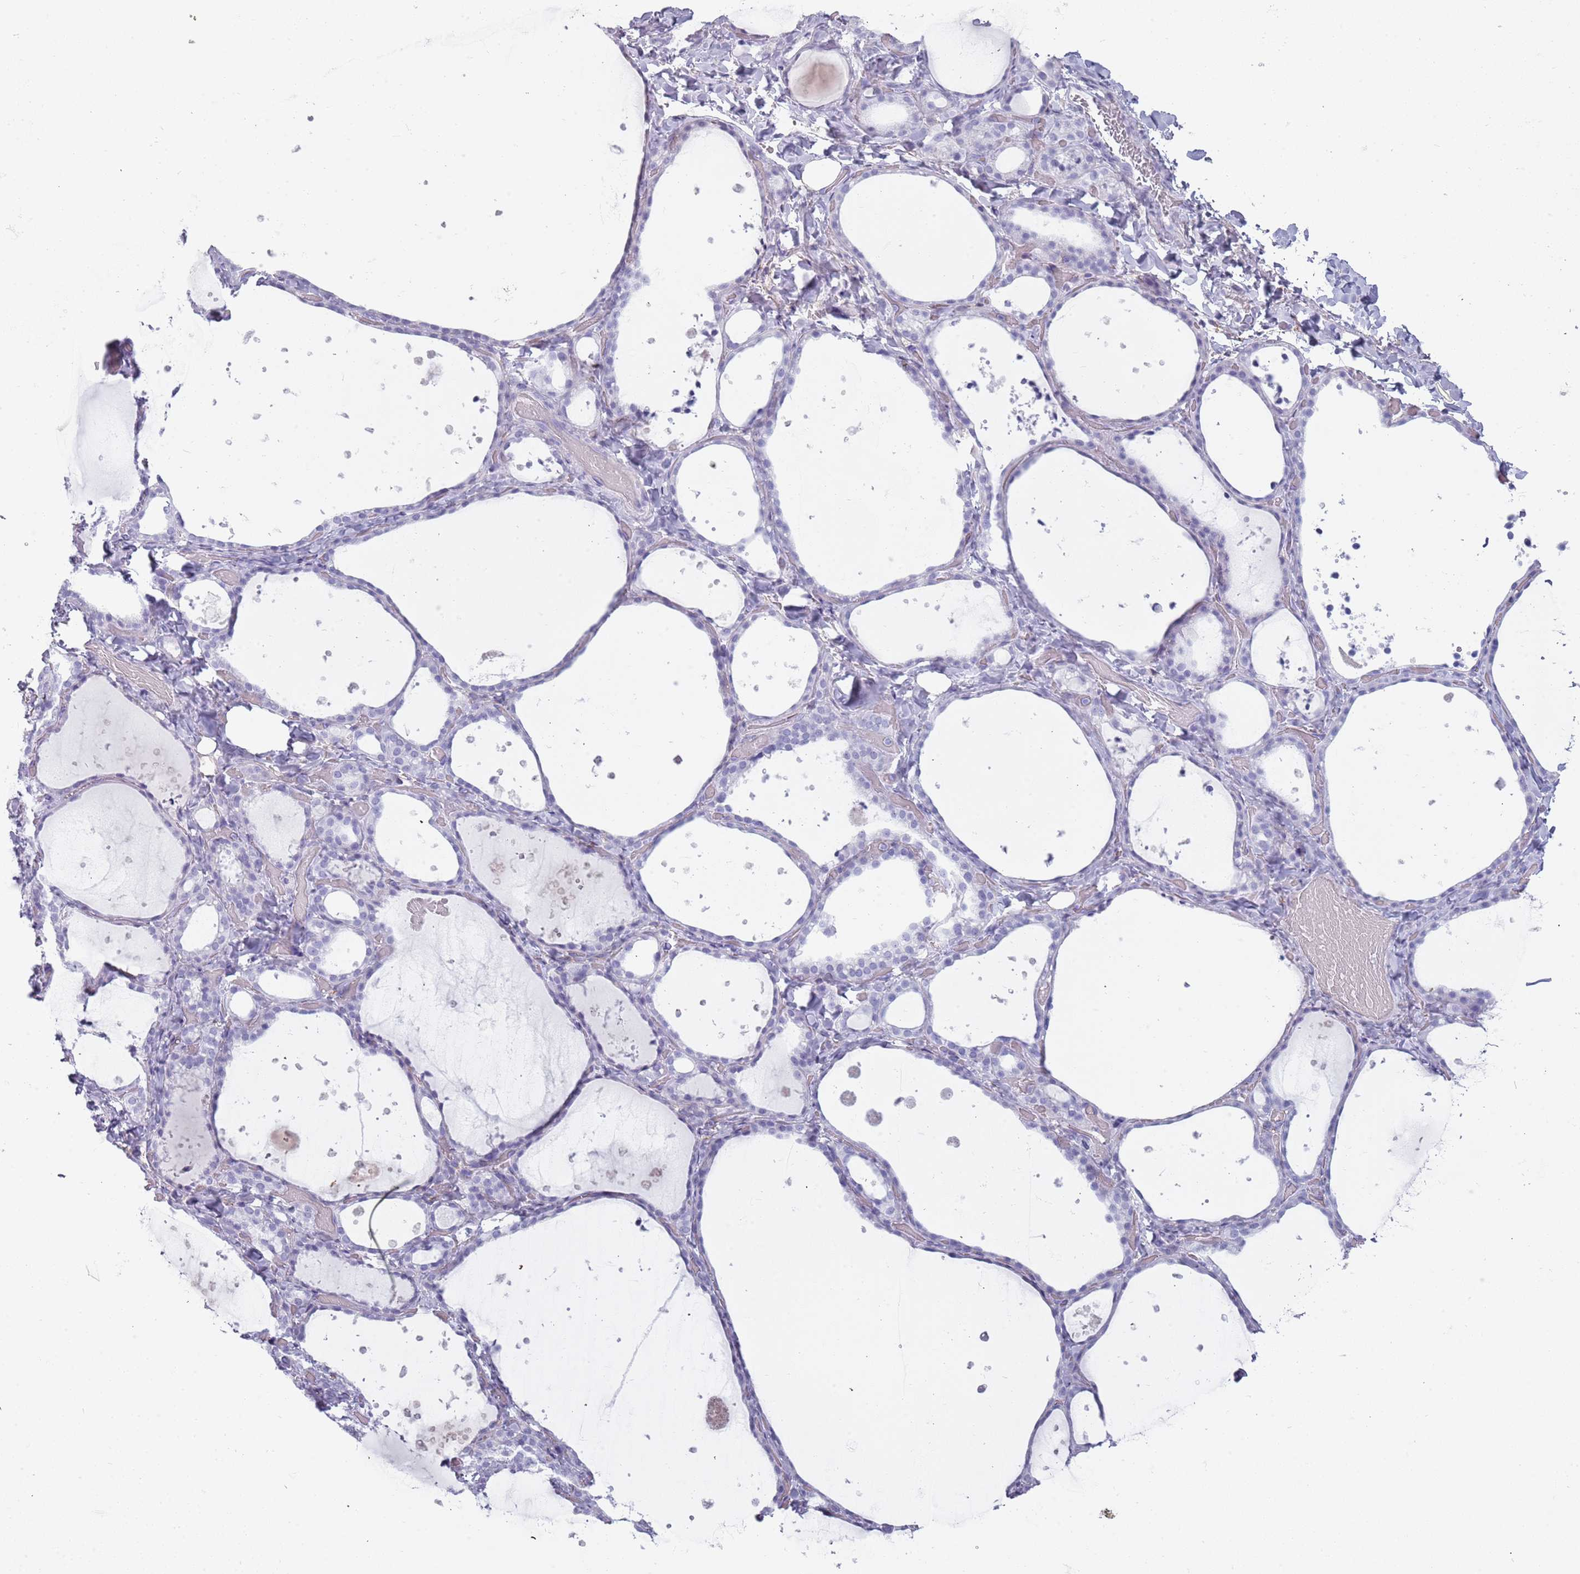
{"staining": {"intensity": "negative", "quantity": "none", "location": "none"}, "tissue": "thyroid gland", "cell_type": "Glandular cells", "image_type": "normal", "snomed": [{"axis": "morphology", "description": "Normal tissue, NOS"}, {"axis": "topography", "description": "Thyroid gland"}], "caption": "The photomicrograph exhibits no staining of glandular cells in normal thyroid gland.", "gene": "COLEC12", "patient": {"sex": "female", "age": 44}}